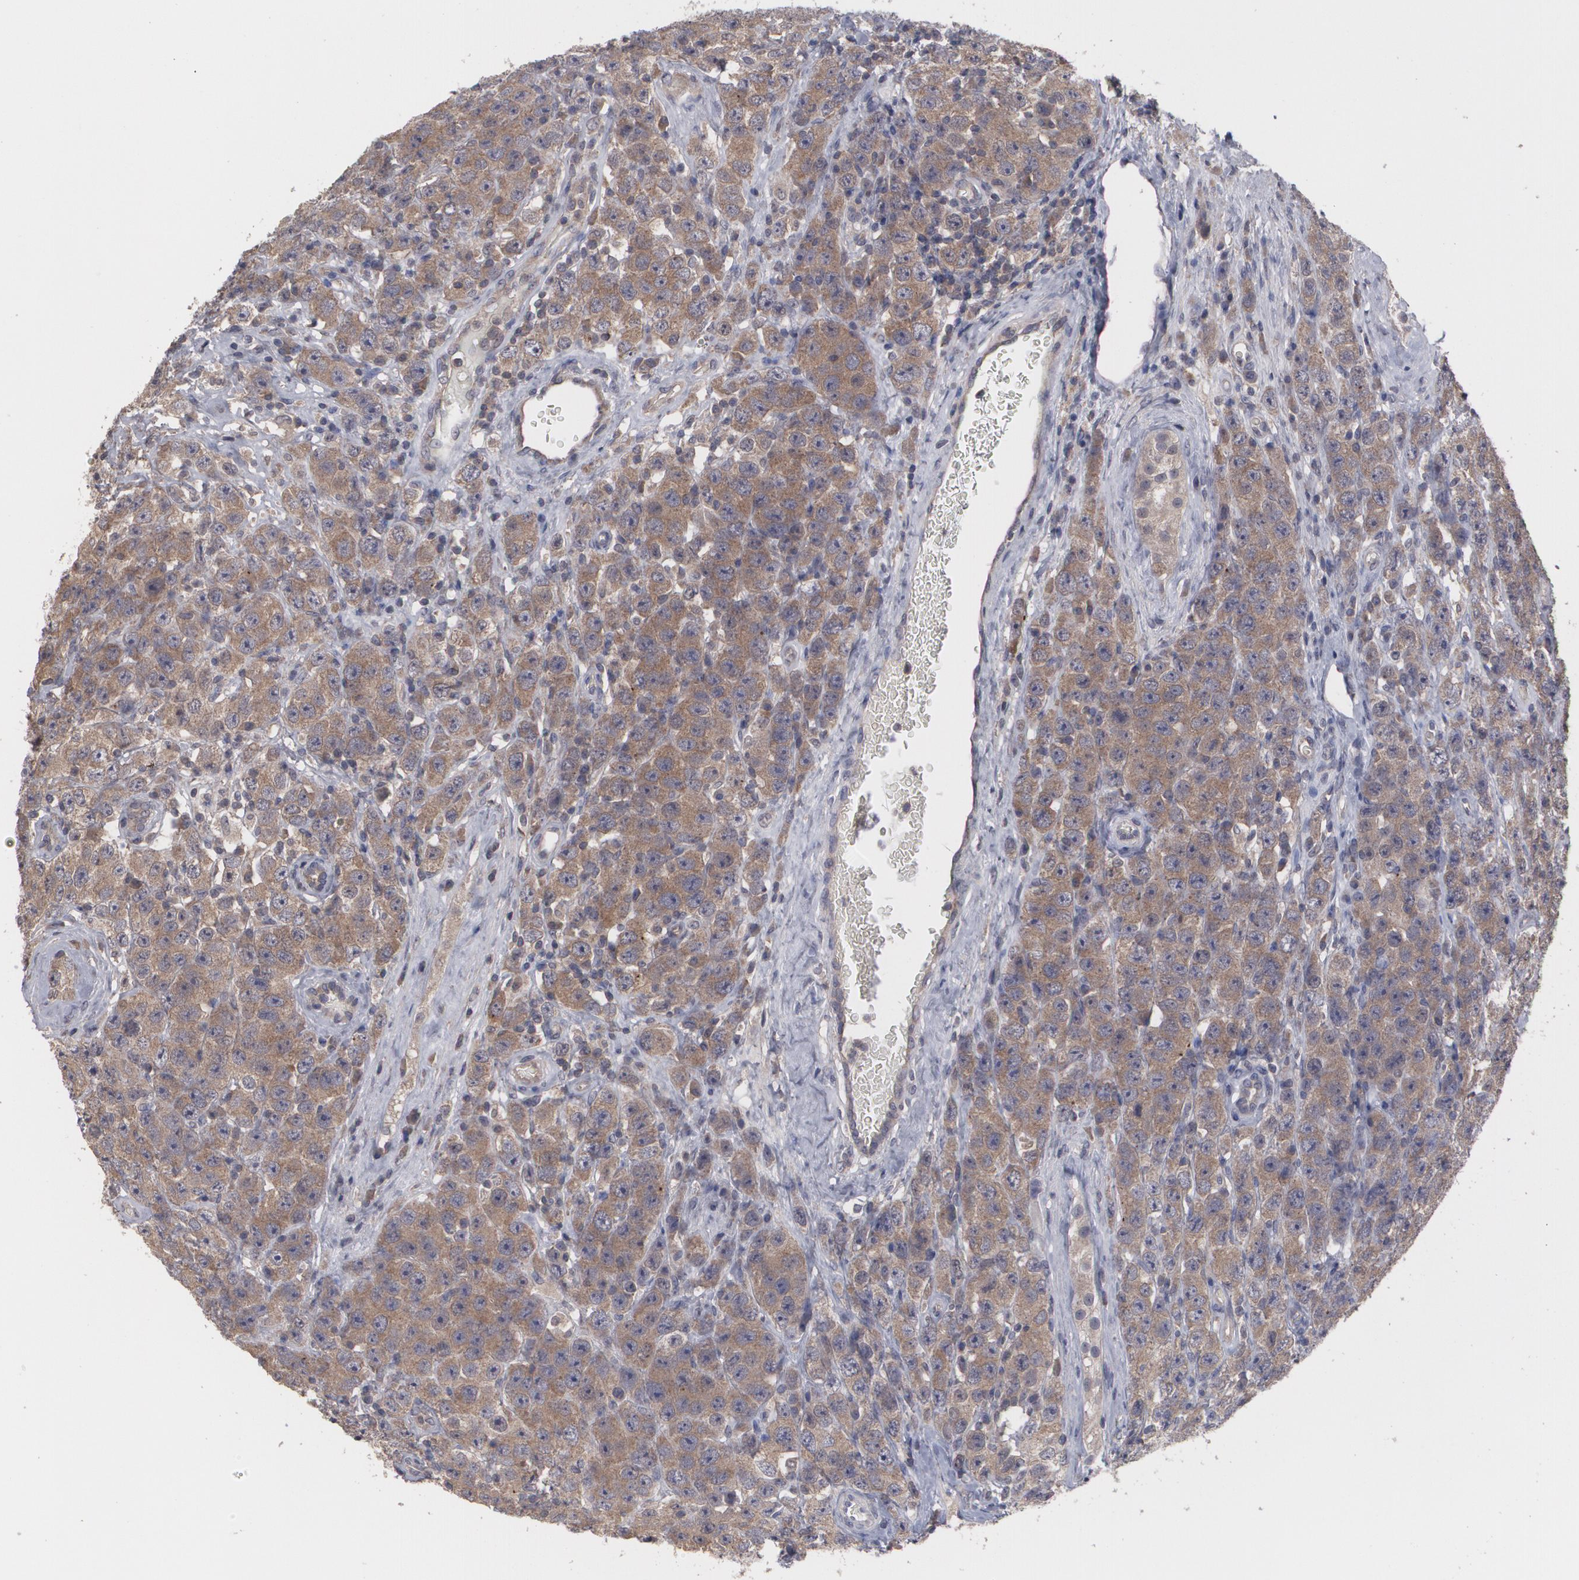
{"staining": {"intensity": "moderate", "quantity": ">75%", "location": "cytoplasmic/membranous"}, "tissue": "testis cancer", "cell_type": "Tumor cells", "image_type": "cancer", "snomed": [{"axis": "morphology", "description": "Seminoma, NOS"}, {"axis": "topography", "description": "Testis"}], "caption": "Immunohistochemistry of human seminoma (testis) displays medium levels of moderate cytoplasmic/membranous expression in approximately >75% of tumor cells.", "gene": "ARF6", "patient": {"sex": "male", "age": 52}}